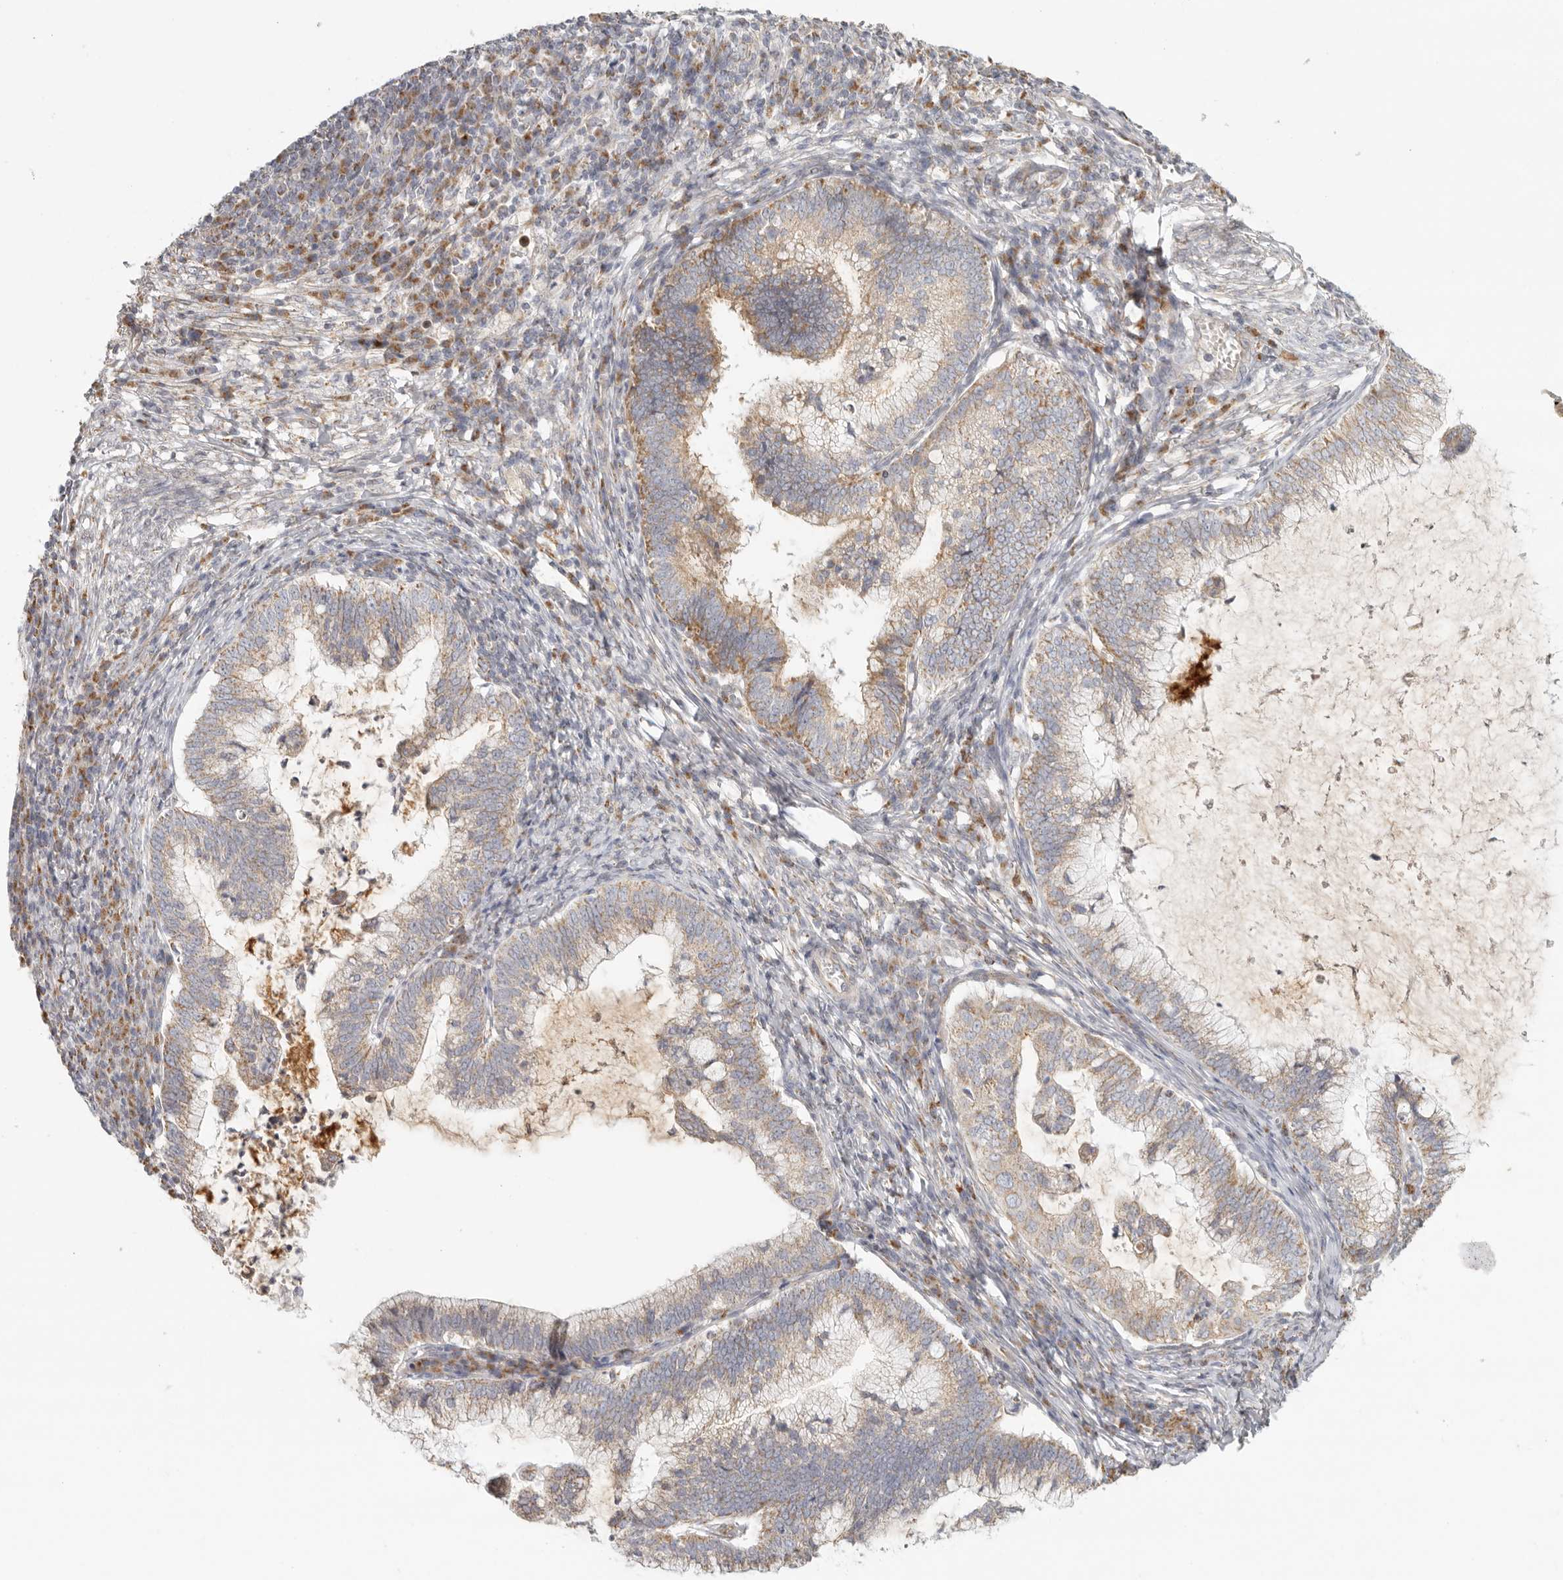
{"staining": {"intensity": "moderate", "quantity": ">75%", "location": "cytoplasmic/membranous"}, "tissue": "cervical cancer", "cell_type": "Tumor cells", "image_type": "cancer", "snomed": [{"axis": "morphology", "description": "Adenocarcinoma, NOS"}, {"axis": "topography", "description": "Cervix"}], "caption": "This is an image of immunohistochemistry staining of cervical cancer, which shows moderate staining in the cytoplasmic/membranous of tumor cells.", "gene": "KDF1", "patient": {"sex": "female", "age": 36}}